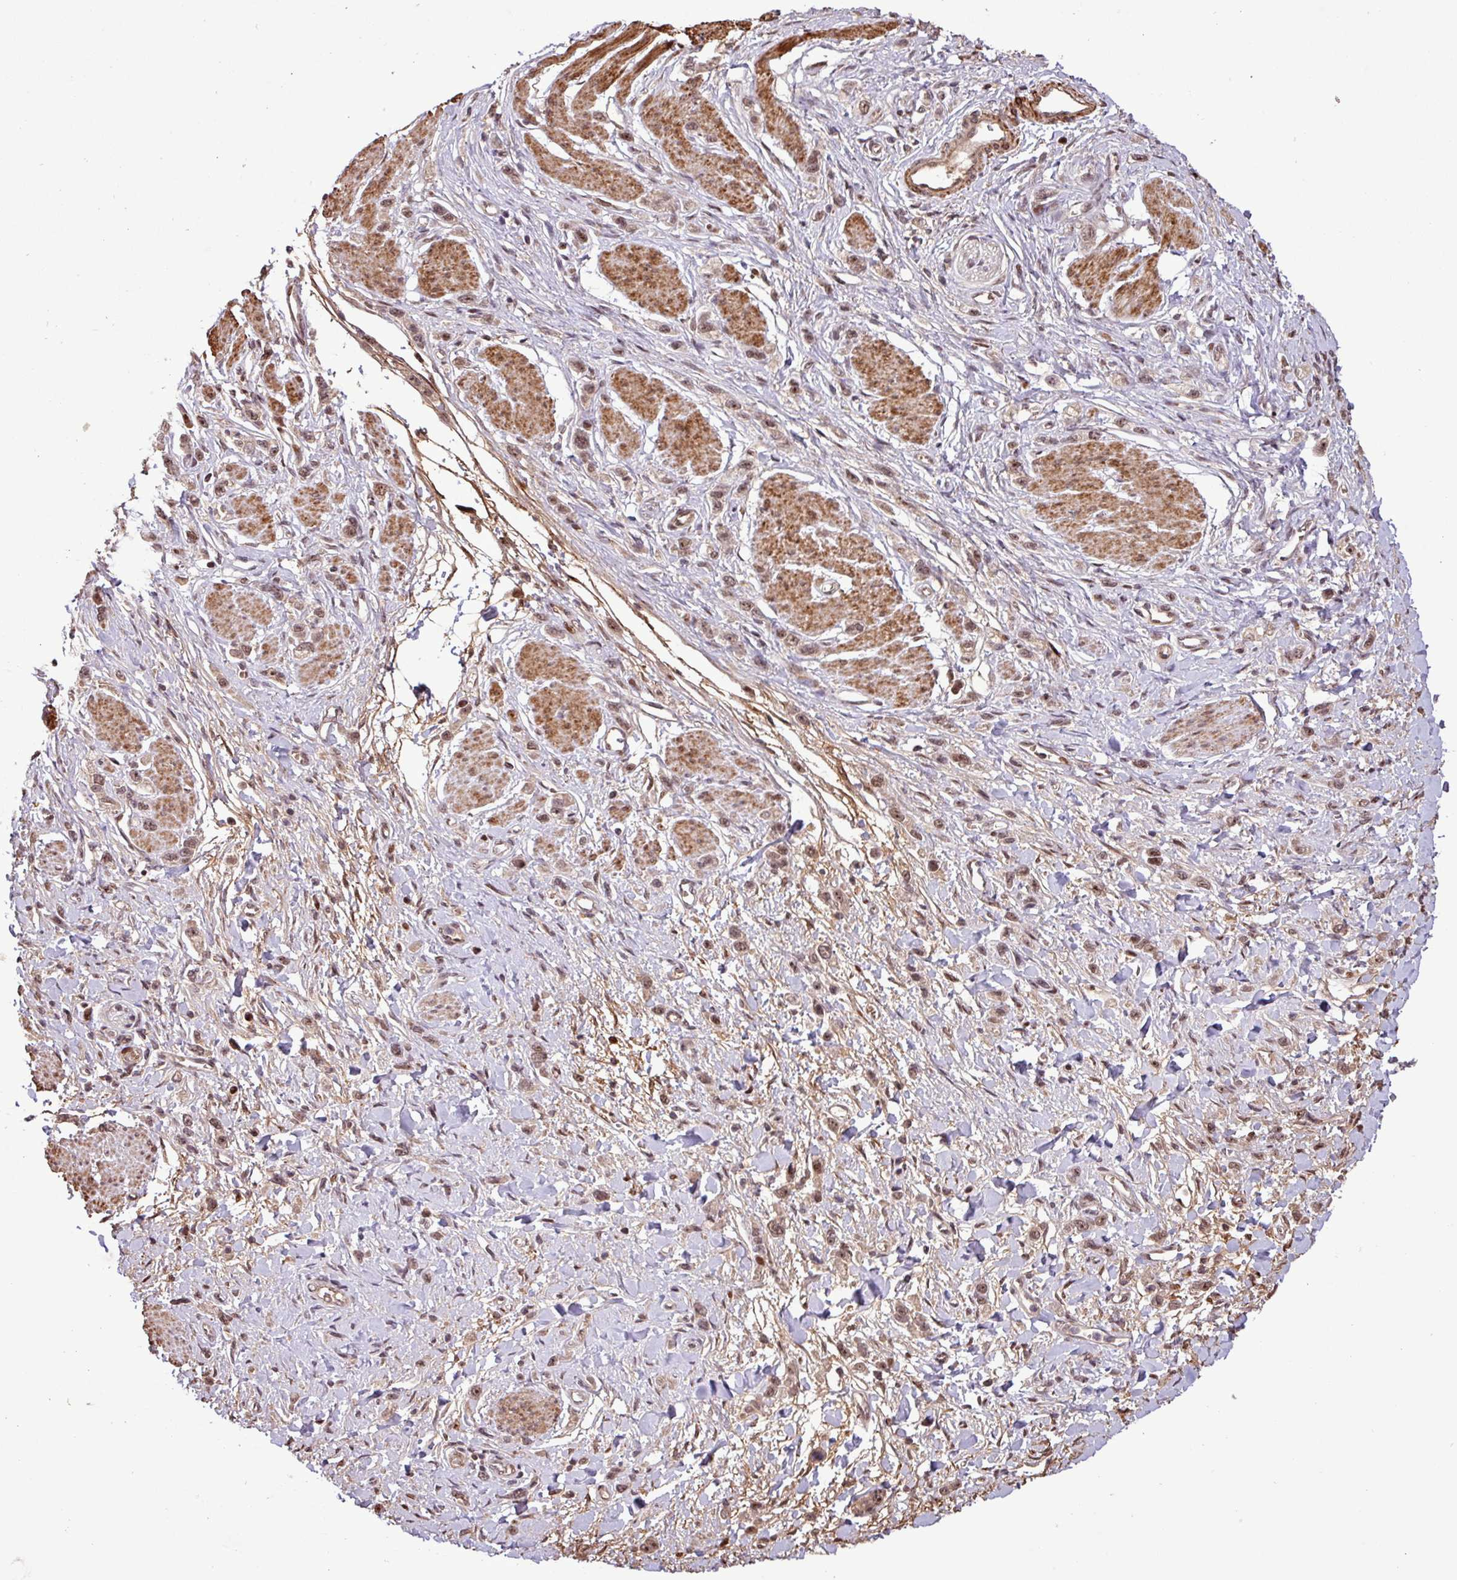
{"staining": {"intensity": "moderate", "quantity": ">75%", "location": "nuclear"}, "tissue": "stomach cancer", "cell_type": "Tumor cells", "image_type": "cancer", "snomed": [{"axis": "morphology", "description": "Adenocarcinoma, NOS"}, {"axis": "topography", "description": "Stomach"}], "caption": "DAB immunohistochemical staining of human stomach cancer exhibits moderate nuclear protein staining in about >75% of tumor cells.", "gene": "SLC22A24", "patient": {"sex": "female", "age": 65}}